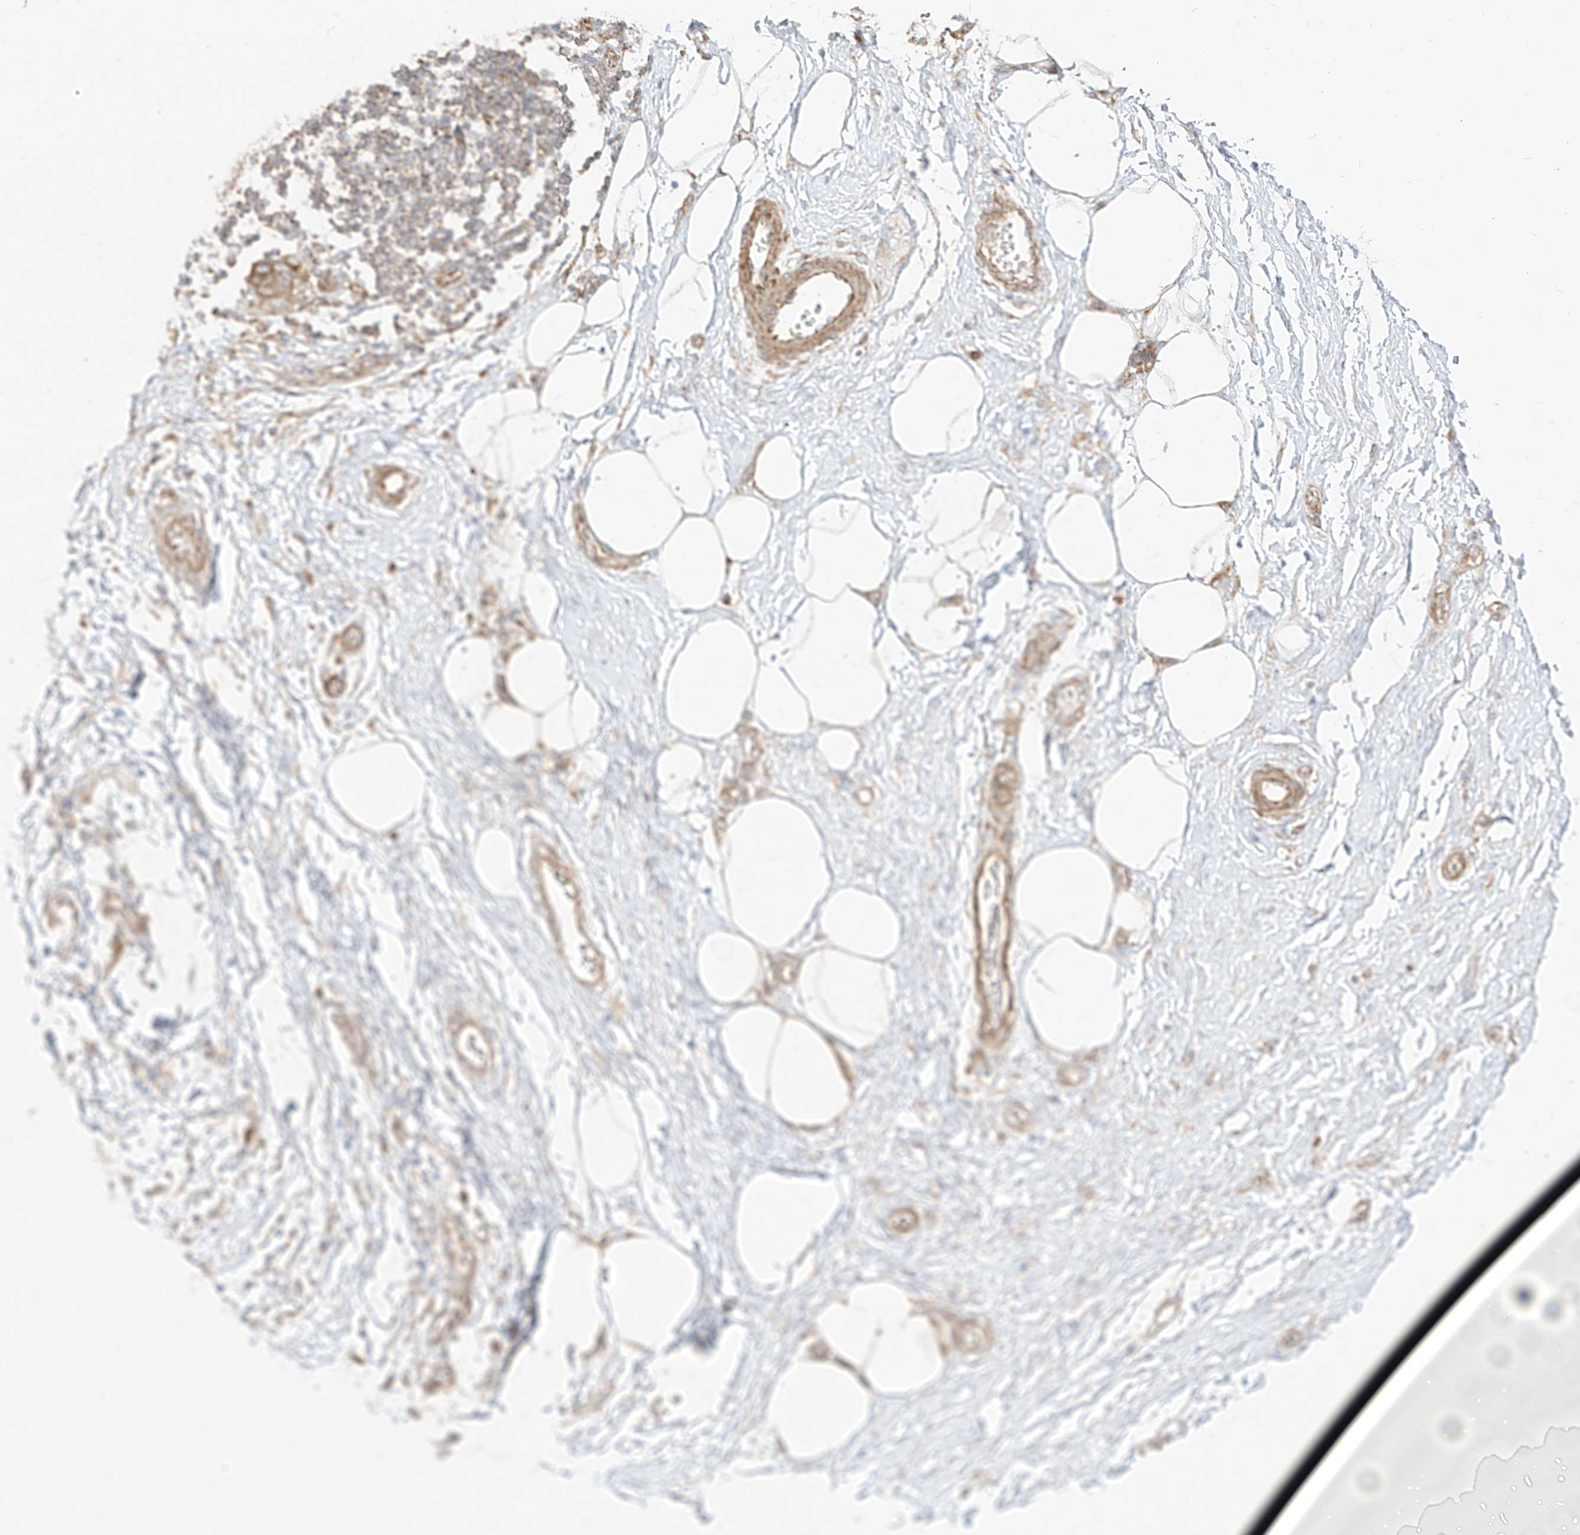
{"staining": {"intensity": "weak", "quantity": "25%-75%", "location": "cytoplasmic/membranous"}, "tissue": "adipose tissue", "cell_type": "Adipocytes", "image_type": "normal", "snomed": [{"axis": "morphology", "description": "Normal tissue, NOS"}, {"axis": "morphology", "description": "Adenocarcinoma, NOS"}, {"axis": "topography", "description": "Pancreas"}, {"axis": "topography", "description": "Peripheral nerve tissue"}], "caption": "Protein analysis of unremarkable adipose tissue reveals weak cytoplasmic/membranous positivity in about 25%-75% of adipocytes. Nuclei are stained in blue.", "gene": "PLCL1", "patient": {"sex": "male", "age": 59}}